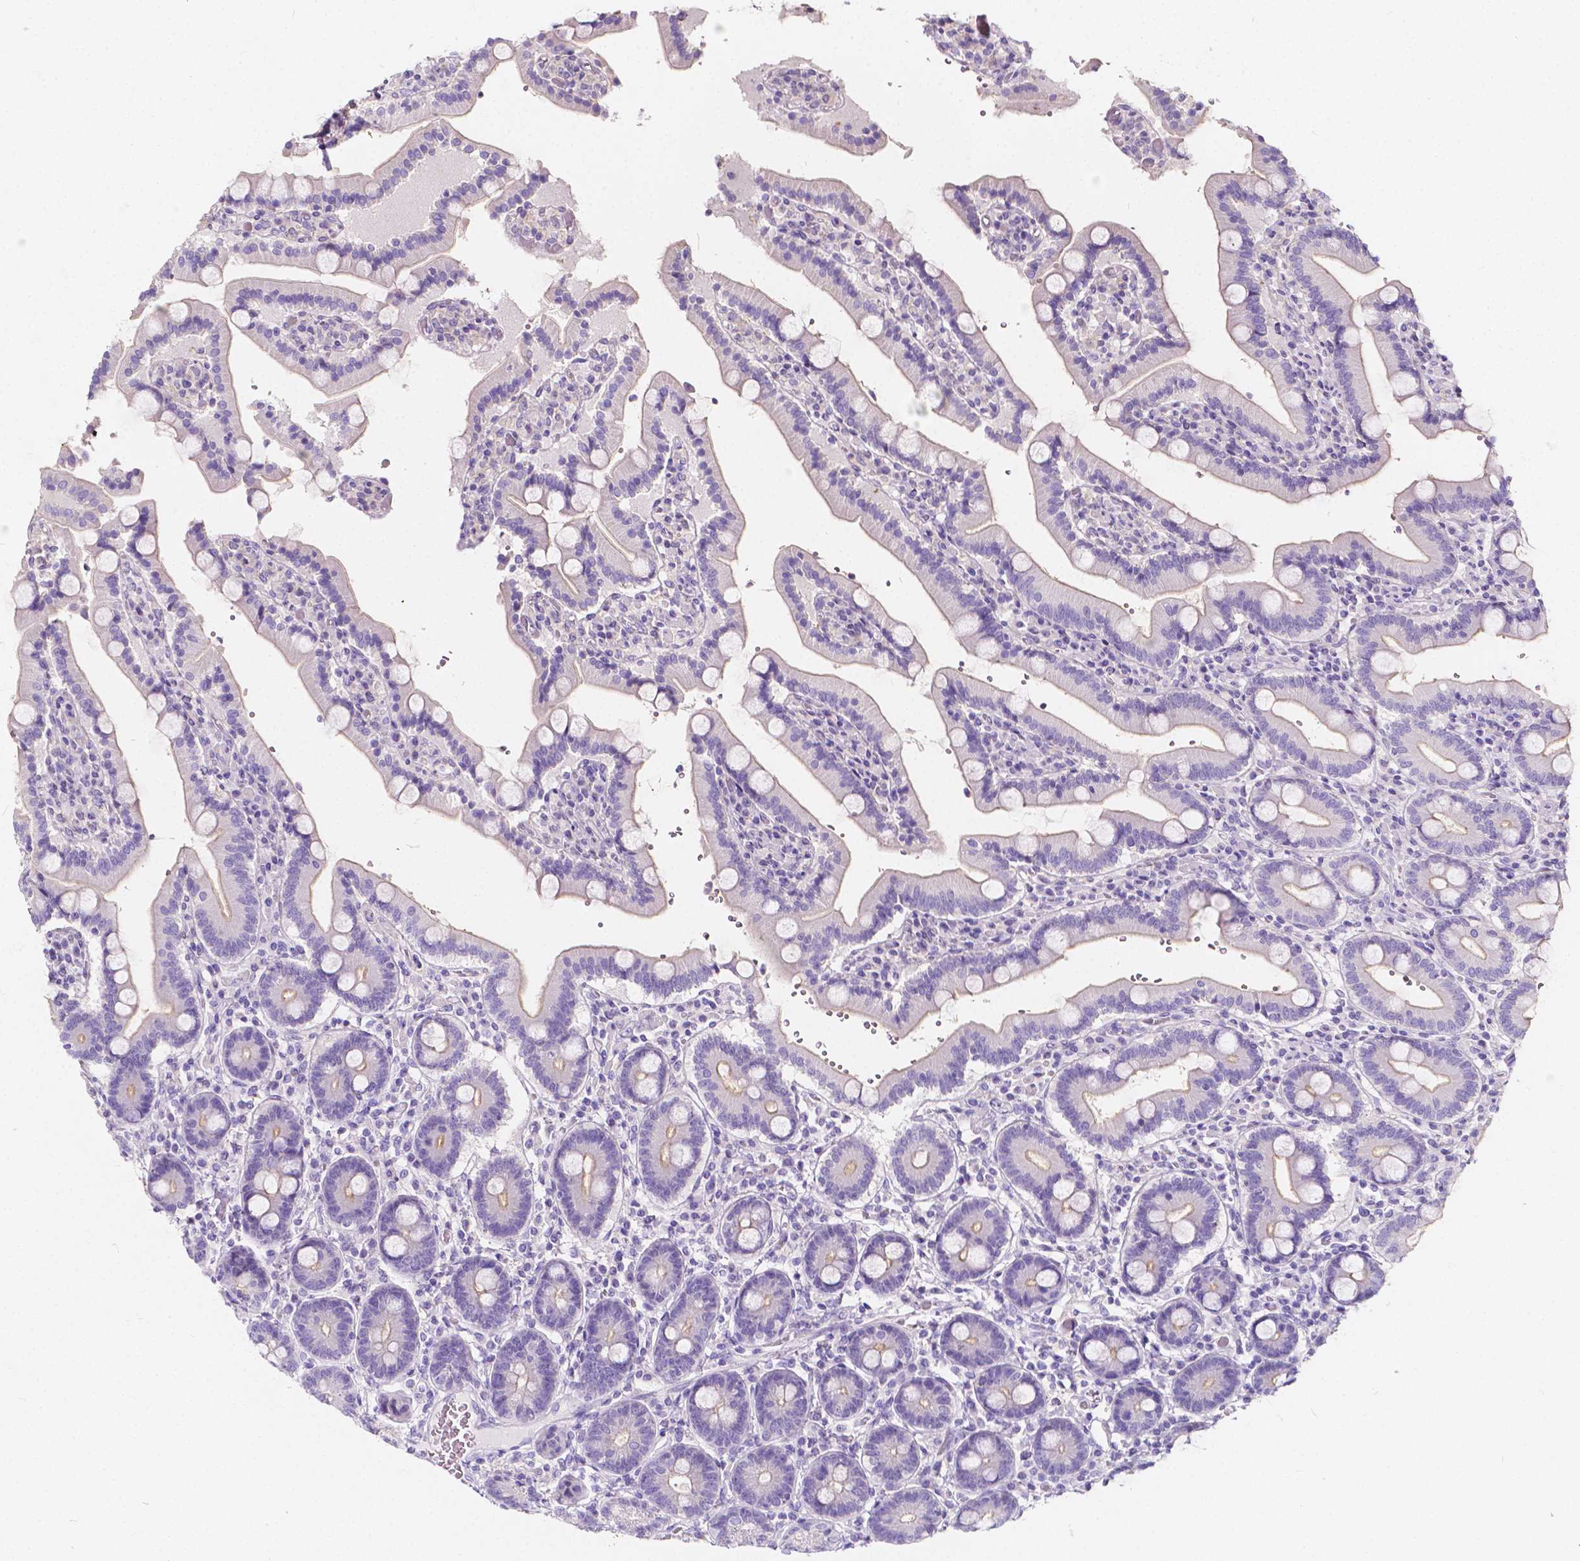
{"staining": {"intensity": "weak", "quantity": "<25%", "location": "cytoplasmic/membranous"}, "tissue": "duodenum", "cell_type": "Glandular cells", "image_type": "normal", "snomed": [{"axis": "morphology", "description": "Normal tissue, NOS"}, {"axis": "topography", "description": "Duodenum"}], "caption": "This is an IHC photomicrograph of benign duodenum. There is no staining in glandular cells.", "gene": "CLSTN2", "patient": {"sex": "female", "age": 62}}